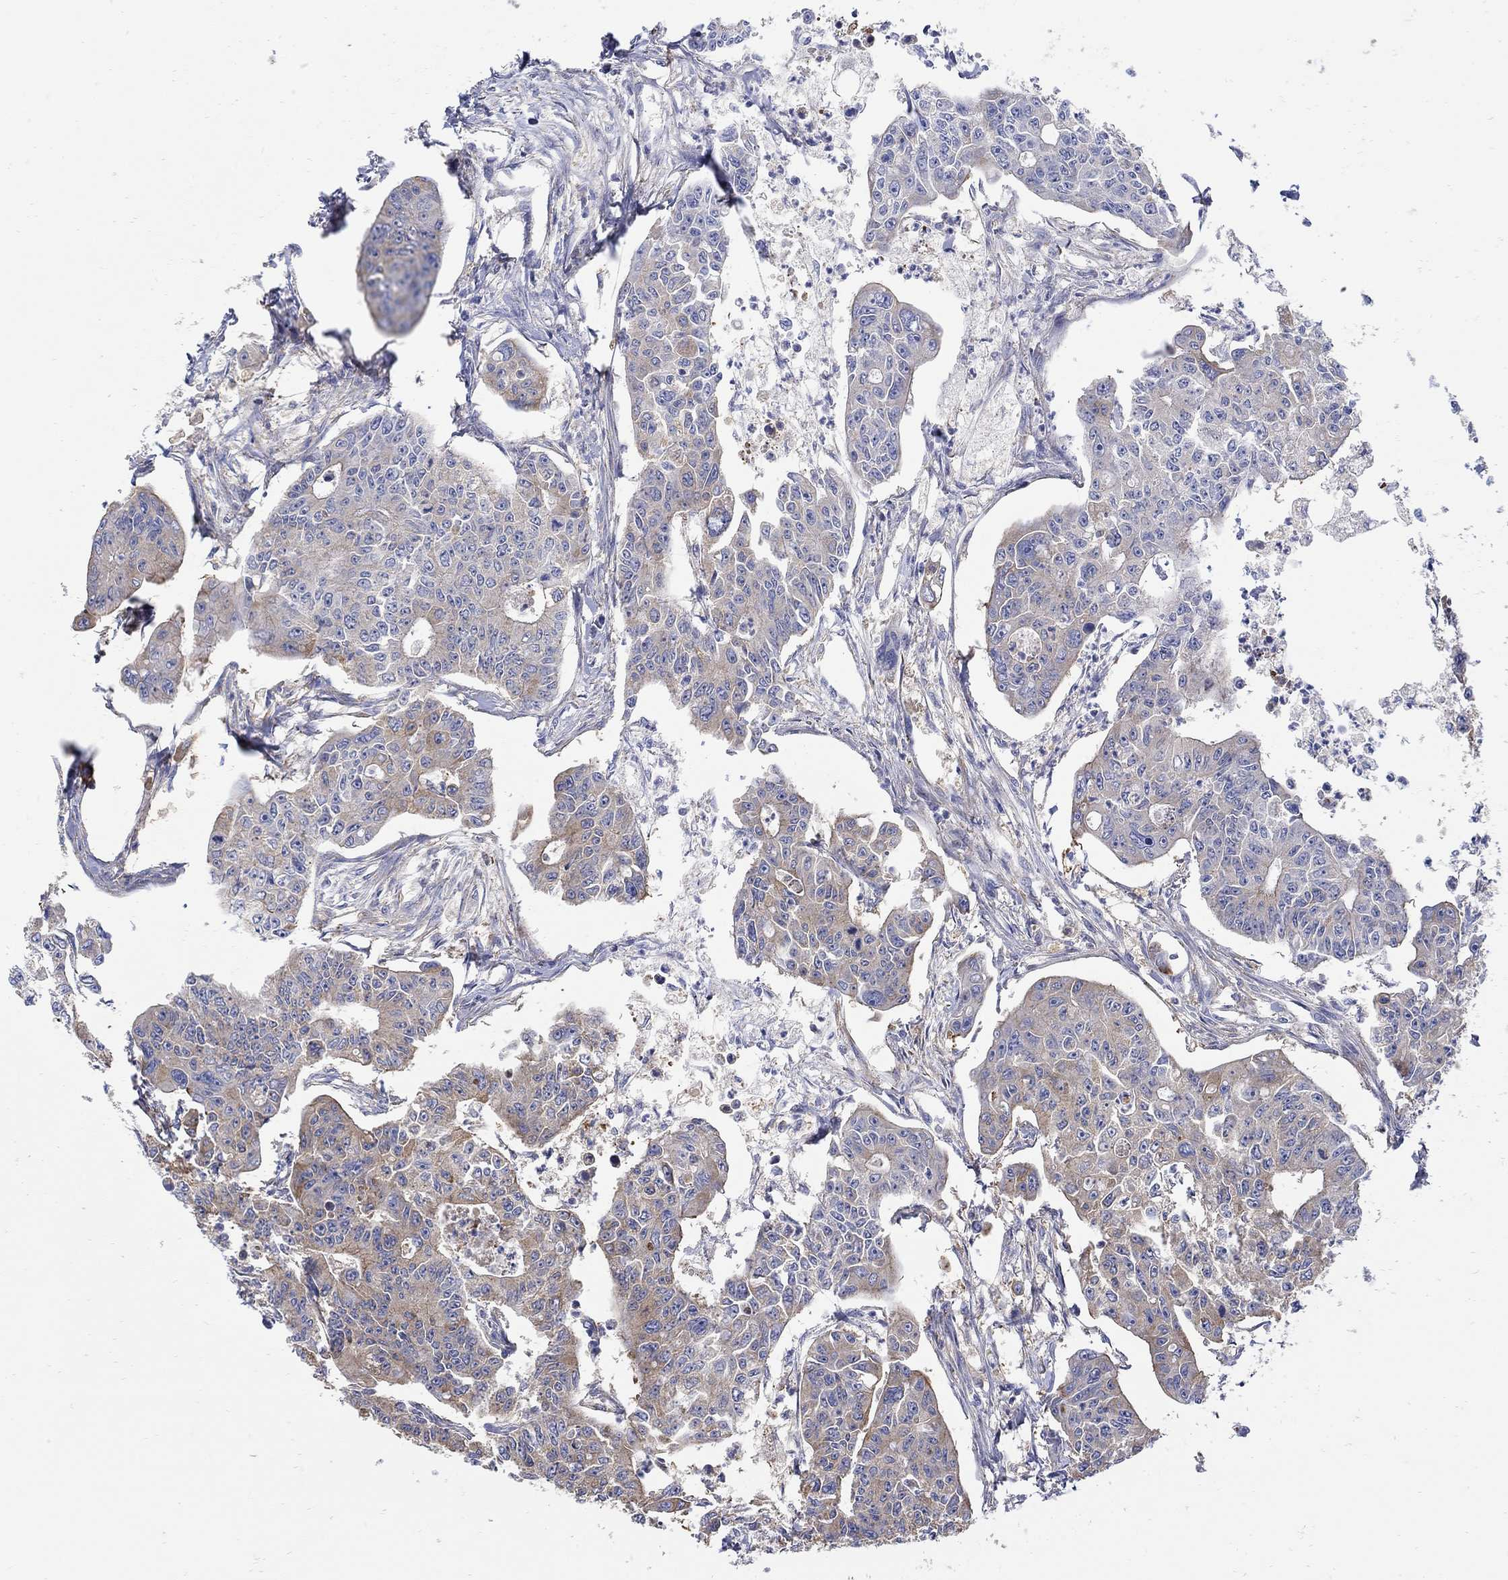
{"staining": {"intensity": "weak", "quantity": "25%-75%", "location": "cytoplasmic/membranous"}, "tissue": "colorectal cancer", "cell_type": "Tumor cells", "image_type": "cancer", "snomed": [{"axis": "morphology", "description": "Adenocarcinoma, NOS"}, {"axis": "topography", "description": "Colon"}], "caption": "Colorectal adenocarcinoma tissue exhibits weak cytoplasmic/membranous expression in about 25%-75% of tumor cells, visualized by immunohistochemistry.", "gene": "TEKT3", "patient": {"sex": "male", "age": 70}}